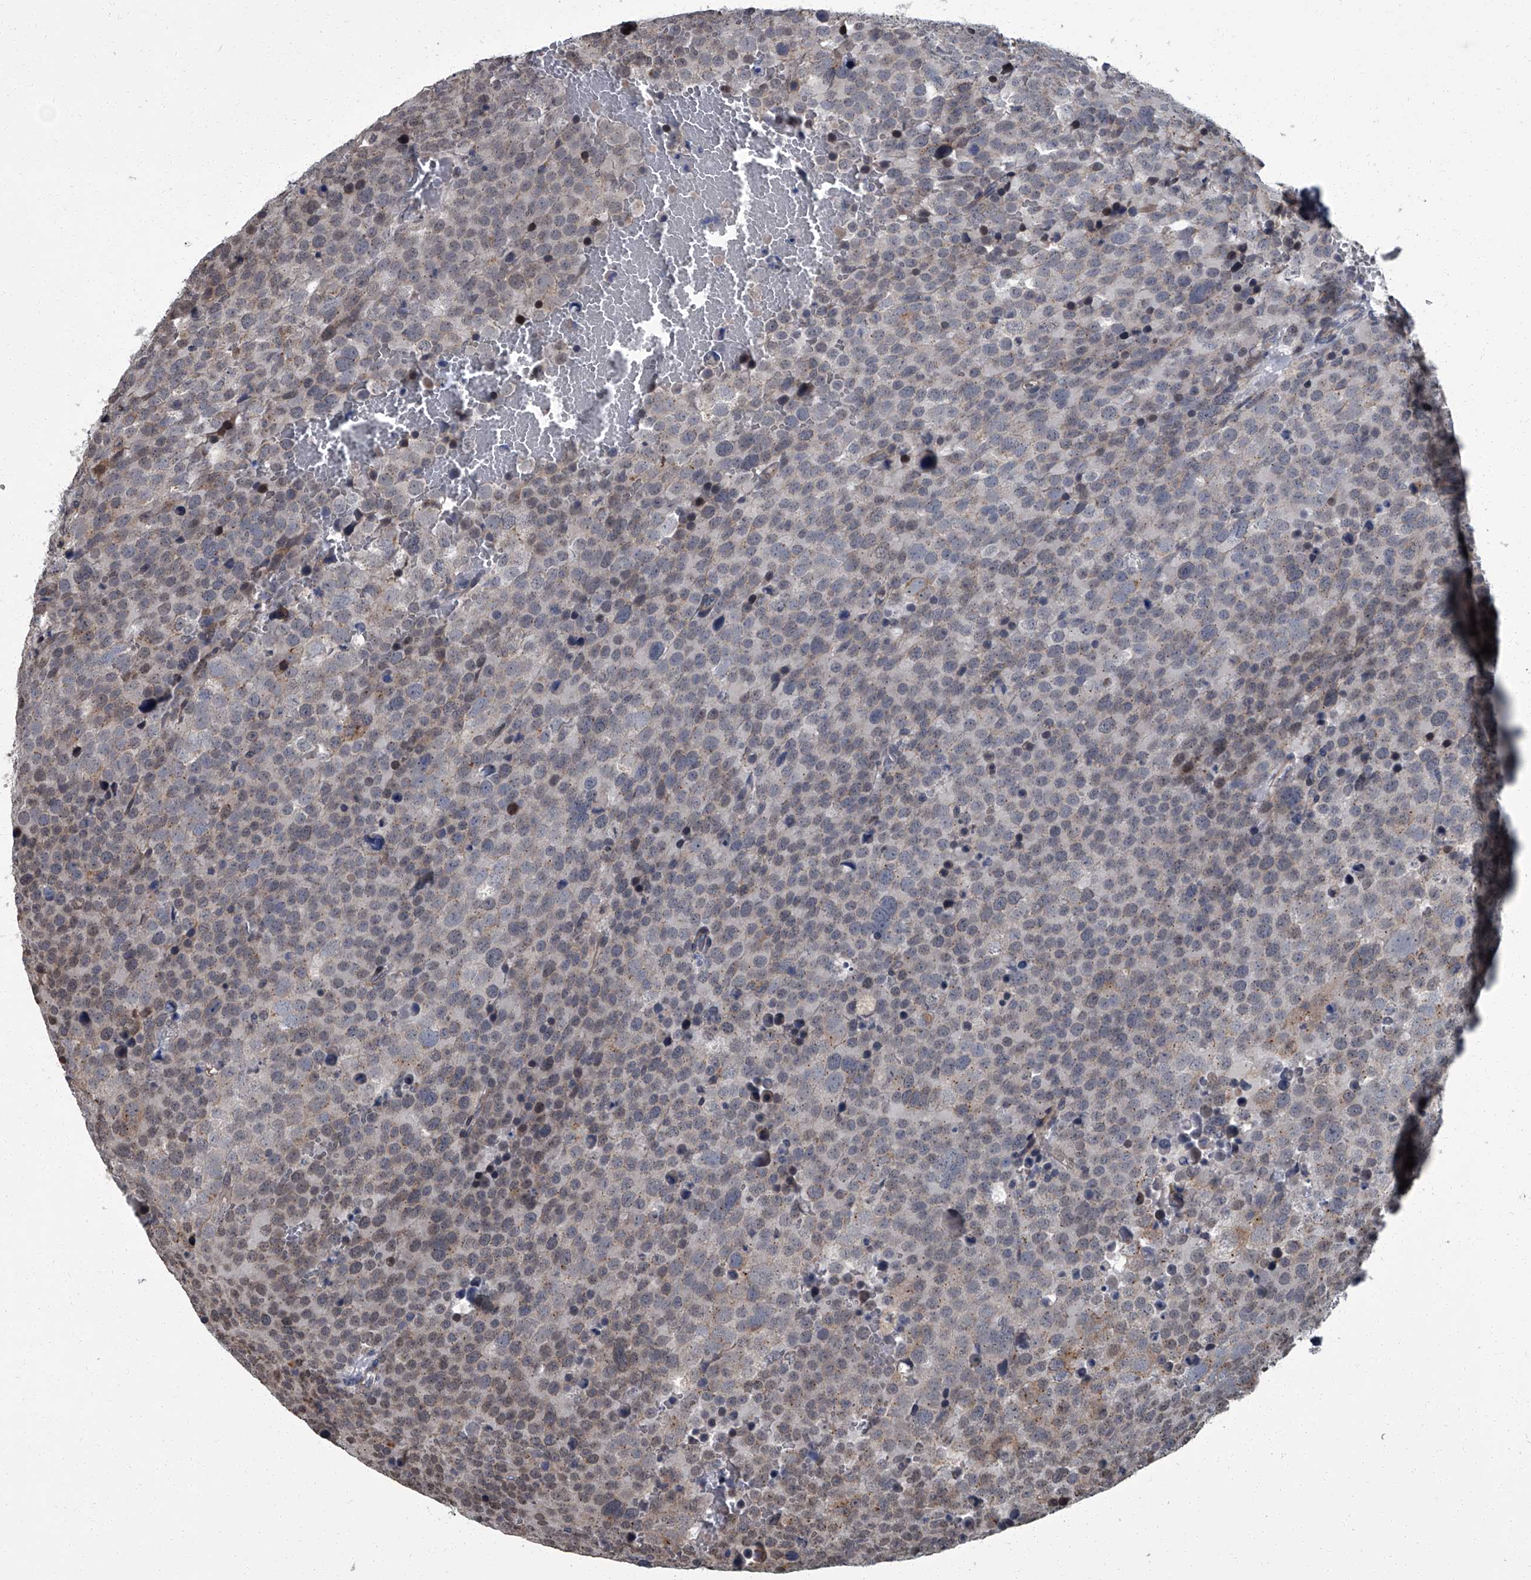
{"staining": {"intensity": "weak", "quantity": "<25%", "location": "cytoplasmic/membranous,nuclear"}, "tissue": "testis cancer", "cell_type": "Tumor cells", "image_type": "cancer", "snomed": [{"axis": "morphology", "description": "Seminoma, NOS"}, {"axis": "topography", "description": "Testis"}], "caption": "This is an IHC micrograph of testis cancer (seminoma). There is no staining in tumor cells.", "gene": "ZNF274", "patient": {"sex": "male", "age": 71}}